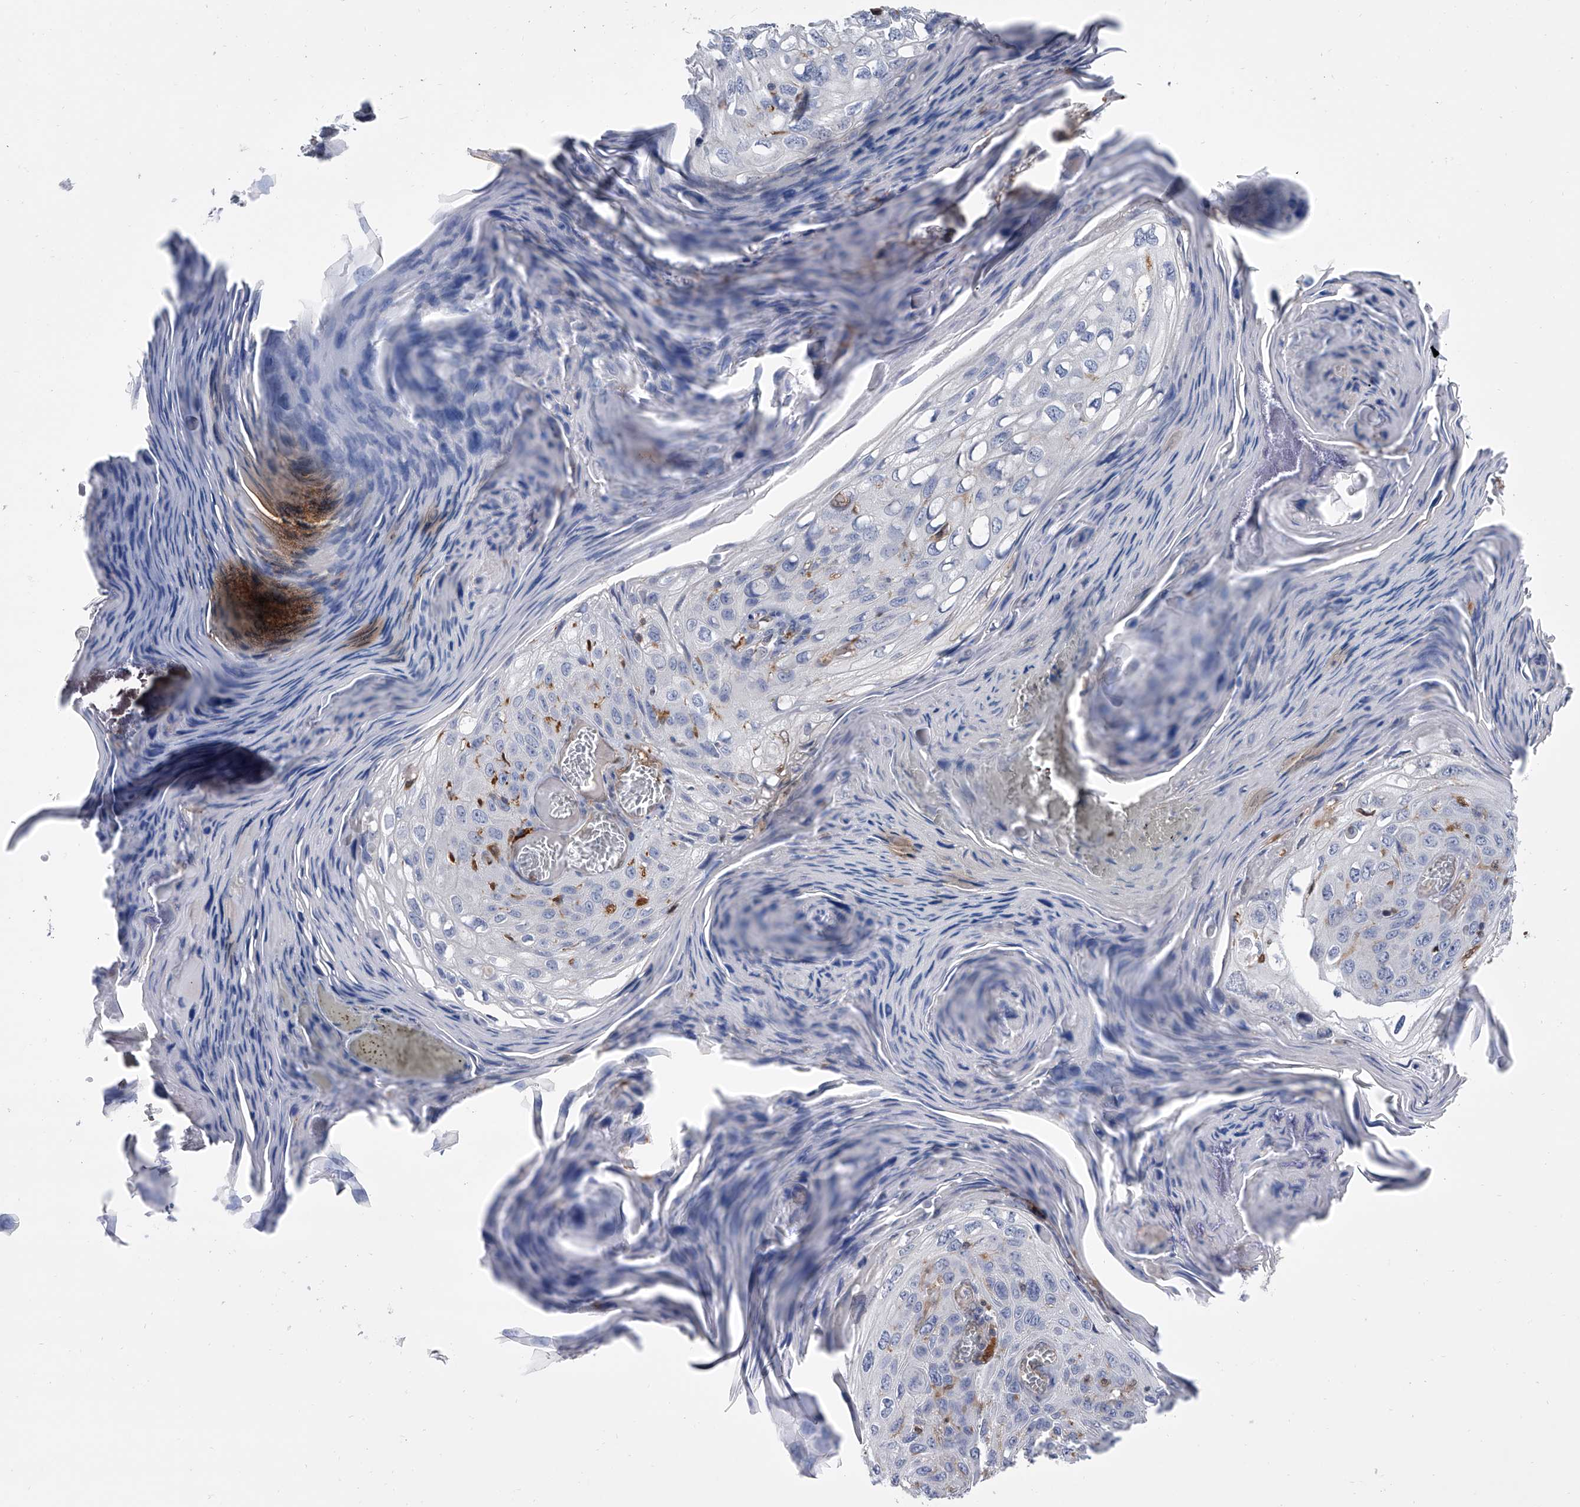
{"staining": {"intensity": "negative", "quantity": "none", "location": "none"}, "tissue": "skin cancer", "cell_type": "Tumor cells", "image_type": "cancer", "snomed": [{"axis": "morphology", "description": "Squamous cell carcinoma, NOS"}, {"axis": "topography", "description": "Skin"}], "caption": "A high-resolution image shows immunohistochemistry (IHC) staining of skin cancer, which demonstrates no significant positivity in tumor cells.", "gene": "SERPINB9", "patient": {"sex": "female", "age": 90}}